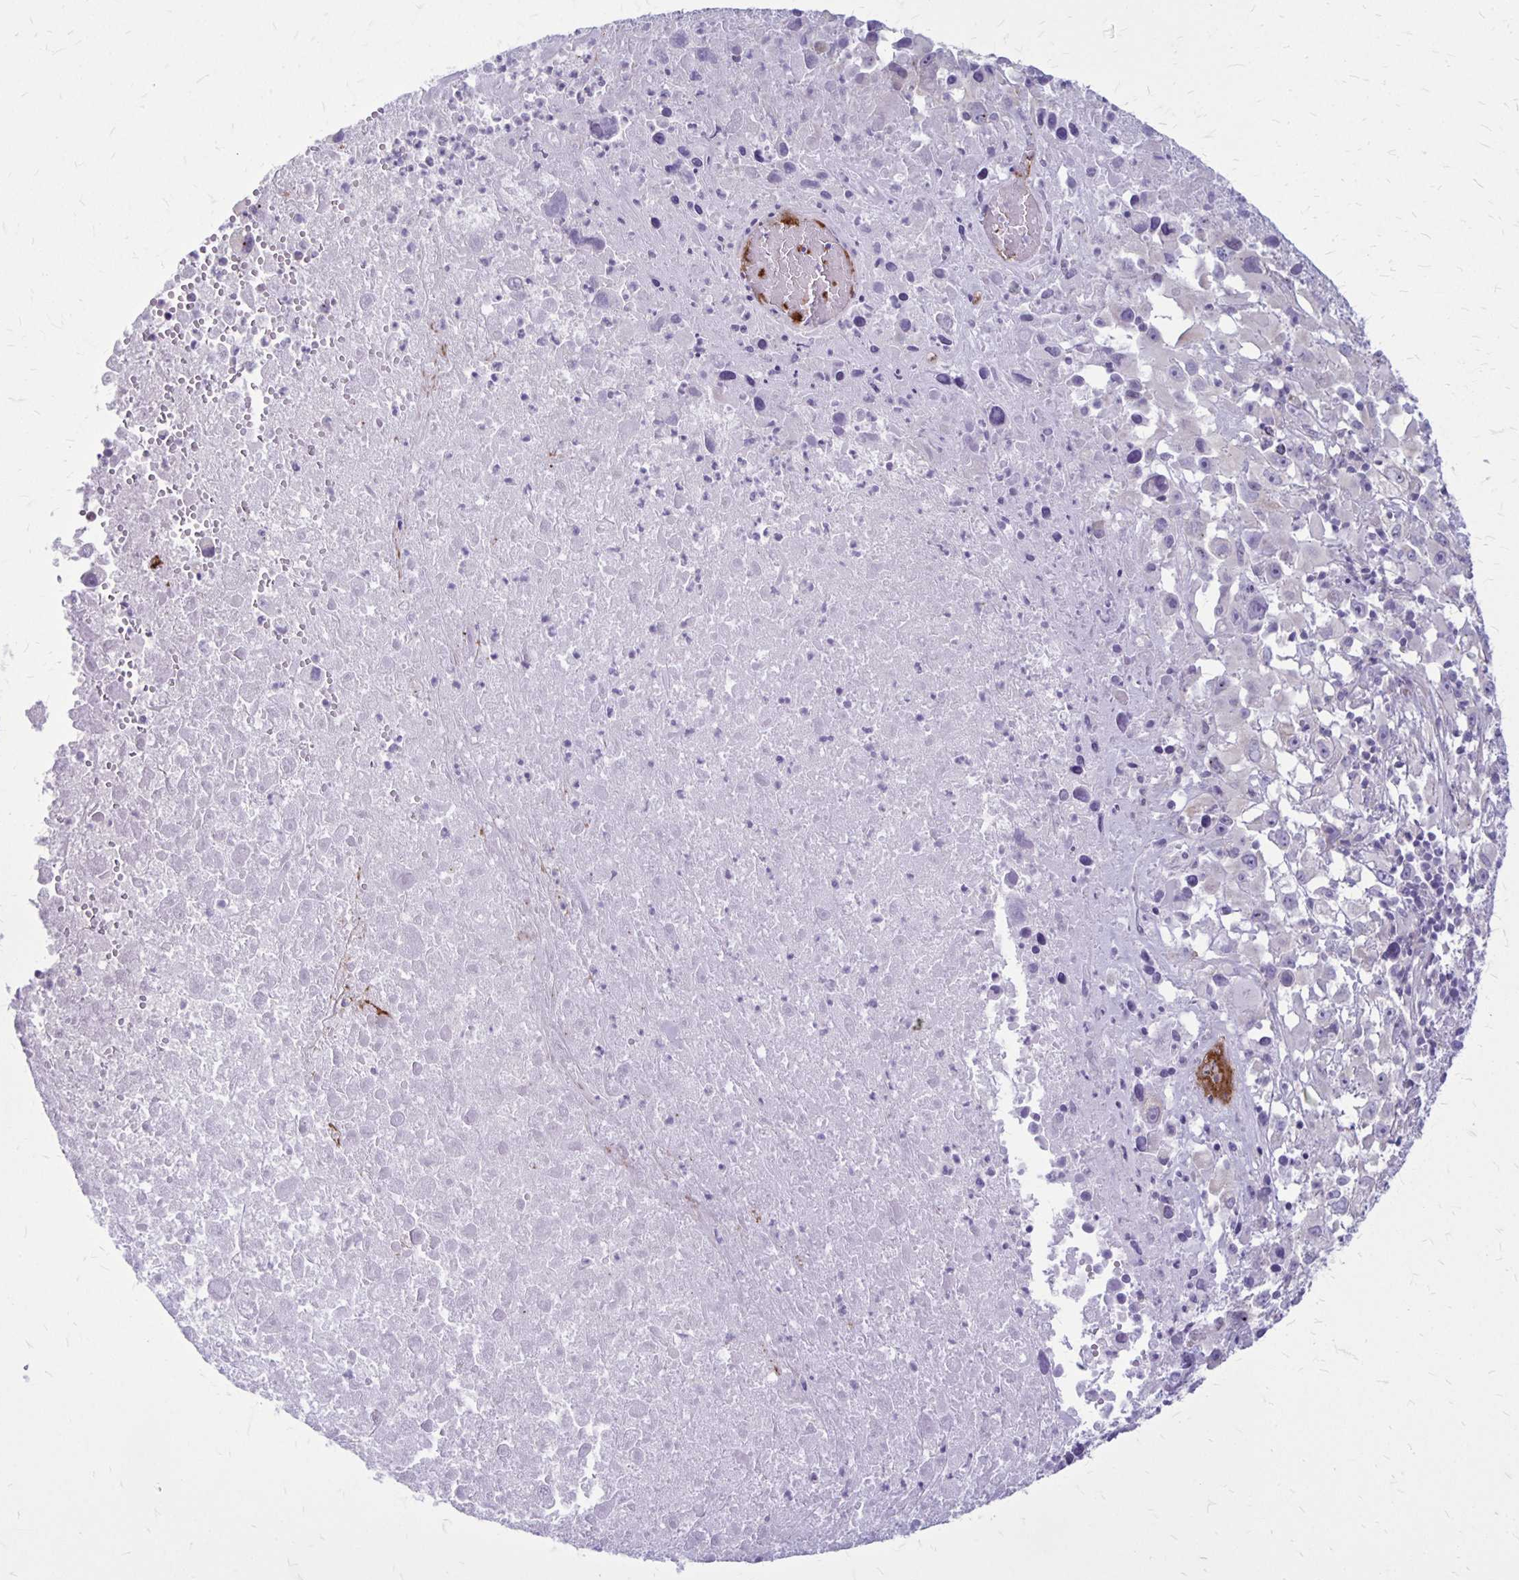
{"staining": {"intensity": "negative", "quantity": "none", "location": "none"}, "tissue": "melanoma", "cell_type": "Tumor cells", "image_type": "cancer", "snomed": [{"axis": "morphology", "description": "Malignant melanoma, Metastatic site"}, {"axis": "topography", "description": "Soft tissue"}], "caption": "Tumor cells are negative for brown protein staining in malignant melanoma (metastatic site). (Stains: DAB (3,3'-diaminobenzidine) IHC with hematoxylin counter stain, Microscopy: brightfield microscopy at high magnification).", "gene": "GP9", "patient": {"sex": "male", "age": 50}}